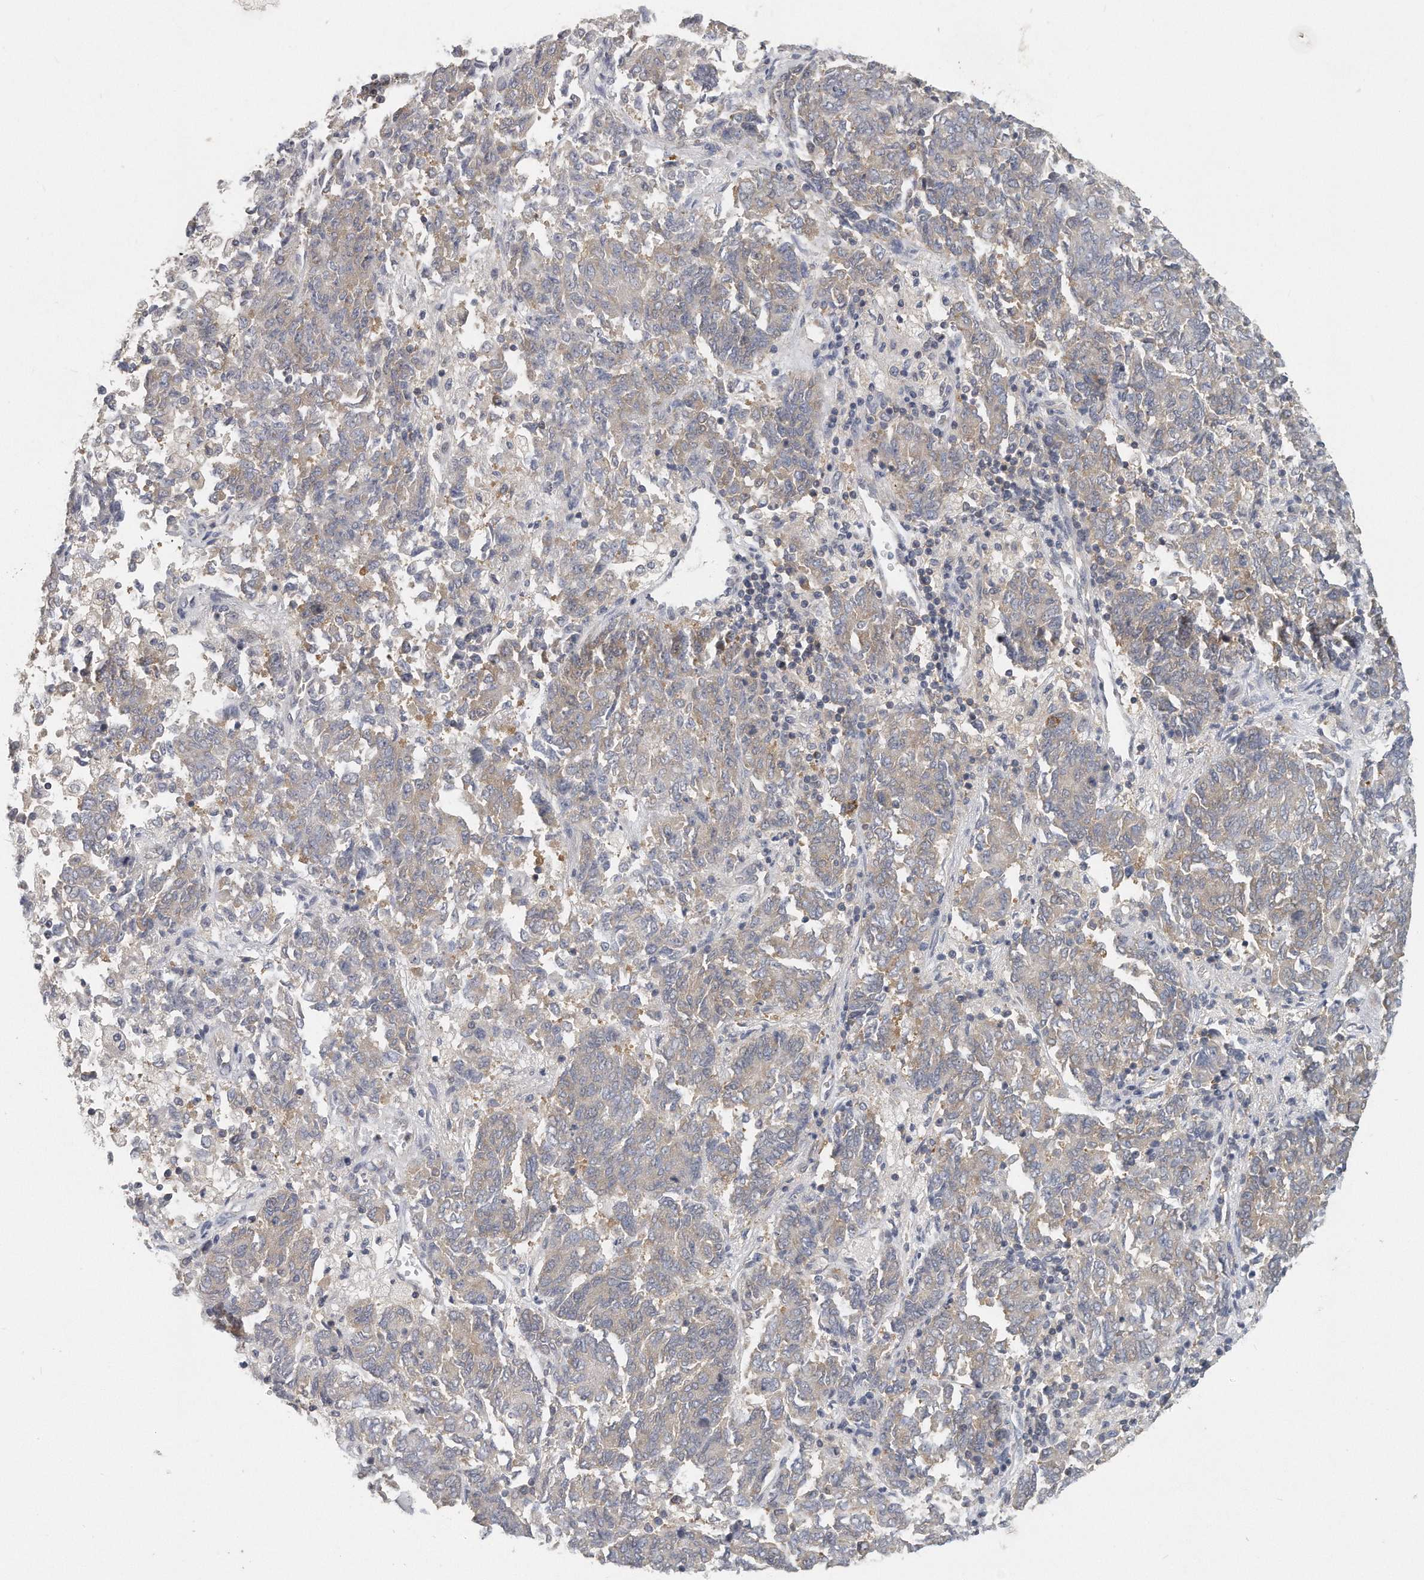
{"staining": {"intensity": "weak", "quantity": "<25%", "location": "cytoplasmic/membranous"}, "tissue": "endometrial cancer", "cell_type": "Tumor cells", "image_type": "cancer", "snomed": [{"axis": "morphology", "description": "Adenocarcinoma, NOS"}, {"axis": "topography", "description": "Endometrium"}], "caption": "Immunohistochemical staining of endometrial cancer demonstrates no significant positivity in tumor cells.", "gene": "EIF3I", "patient": {"sex": "female", "age": 80}}